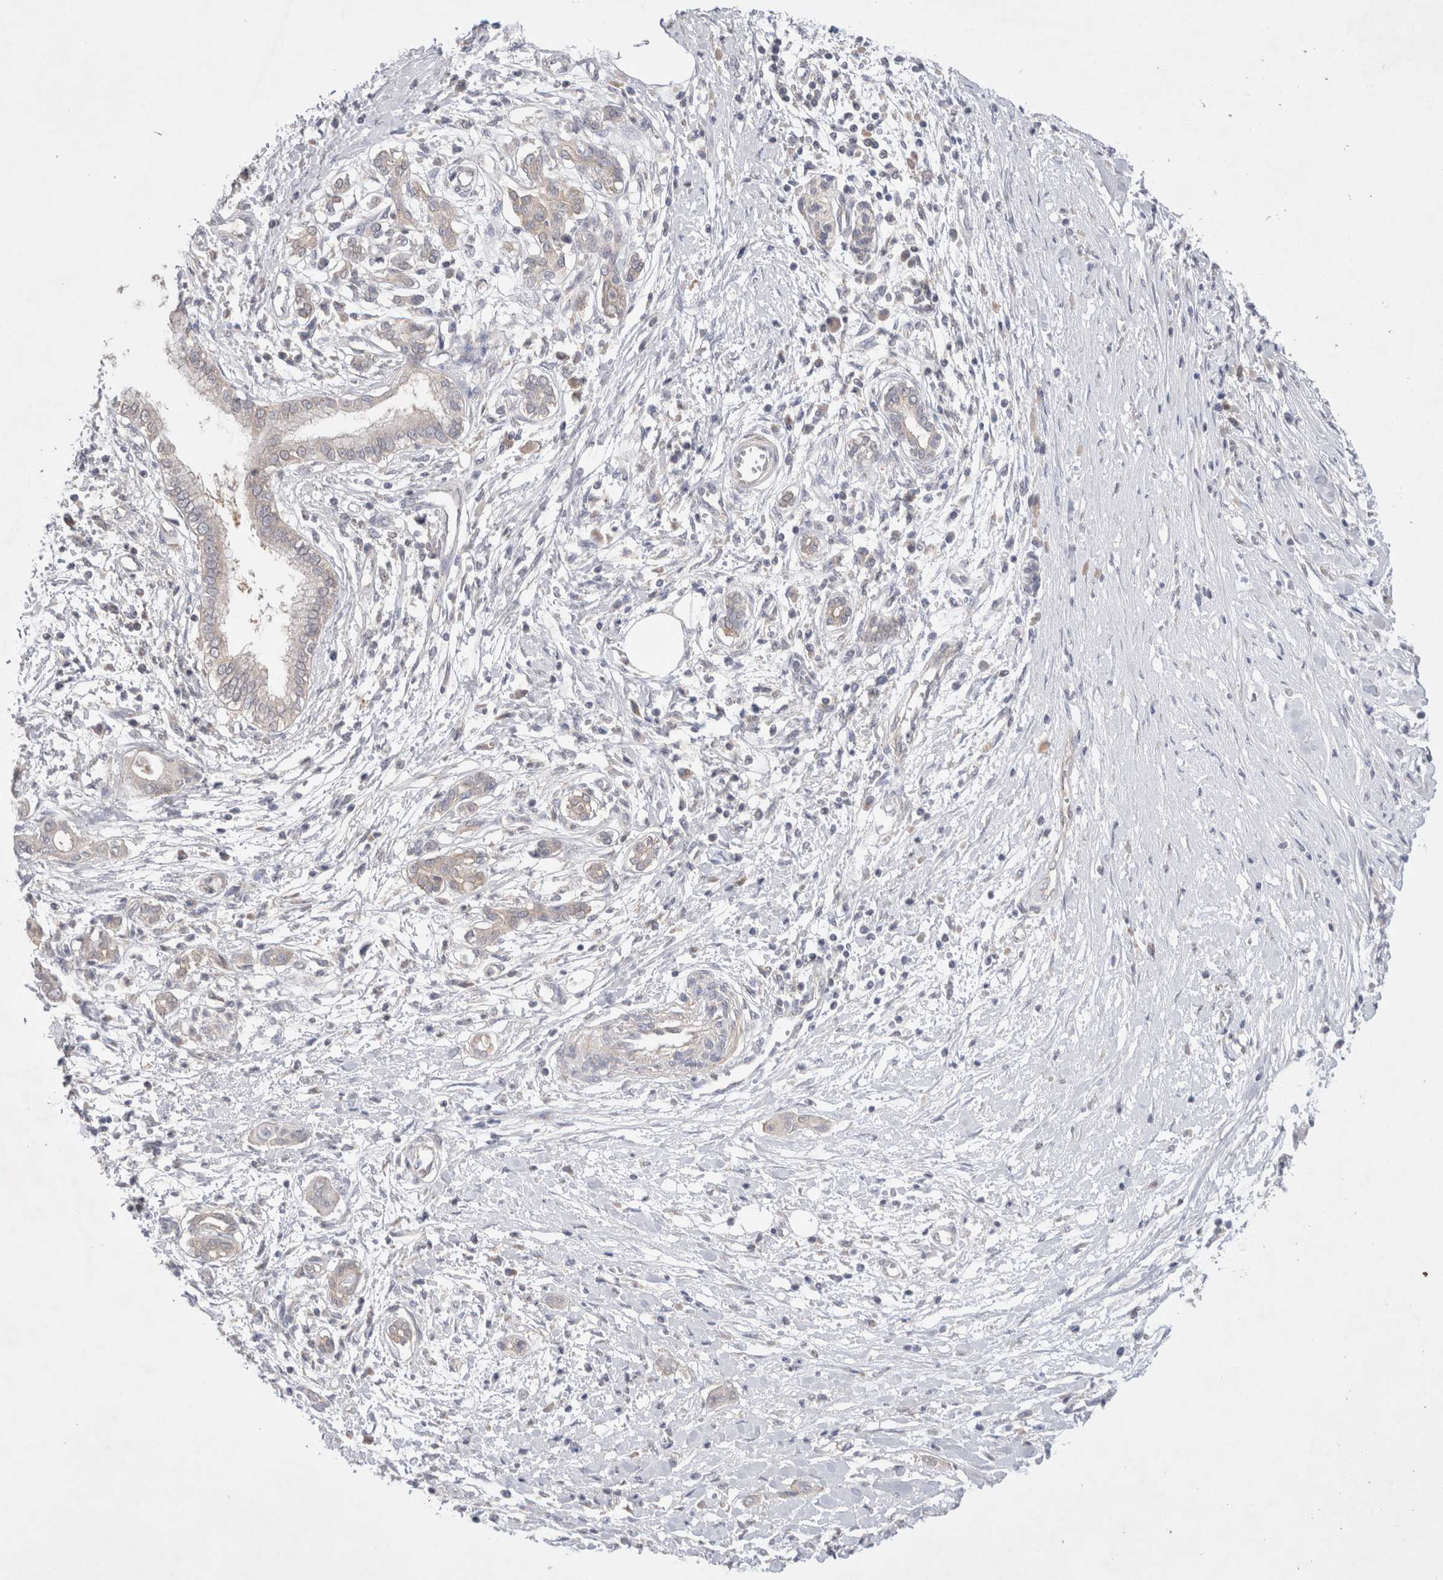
{"staining": {"intensity": "negative", "quantity": "none", "location": "none"}, "tissue": "pancreatic cancer", "cell_type": "Tumor cells", "image_type": "cancer", "snomed": [{"axis": "morphology", "description": "Adenocarcinoma, NOS"}, {"axis": "topography", "description": "Pancreas"}], "caption": "Immunohistochemistry of human pancreatic cancer (adenocarcinoma) exhibits no positivity in tumor cells.", "gene": "IFT74", "patient": {"sex": "male", "age": 58}}